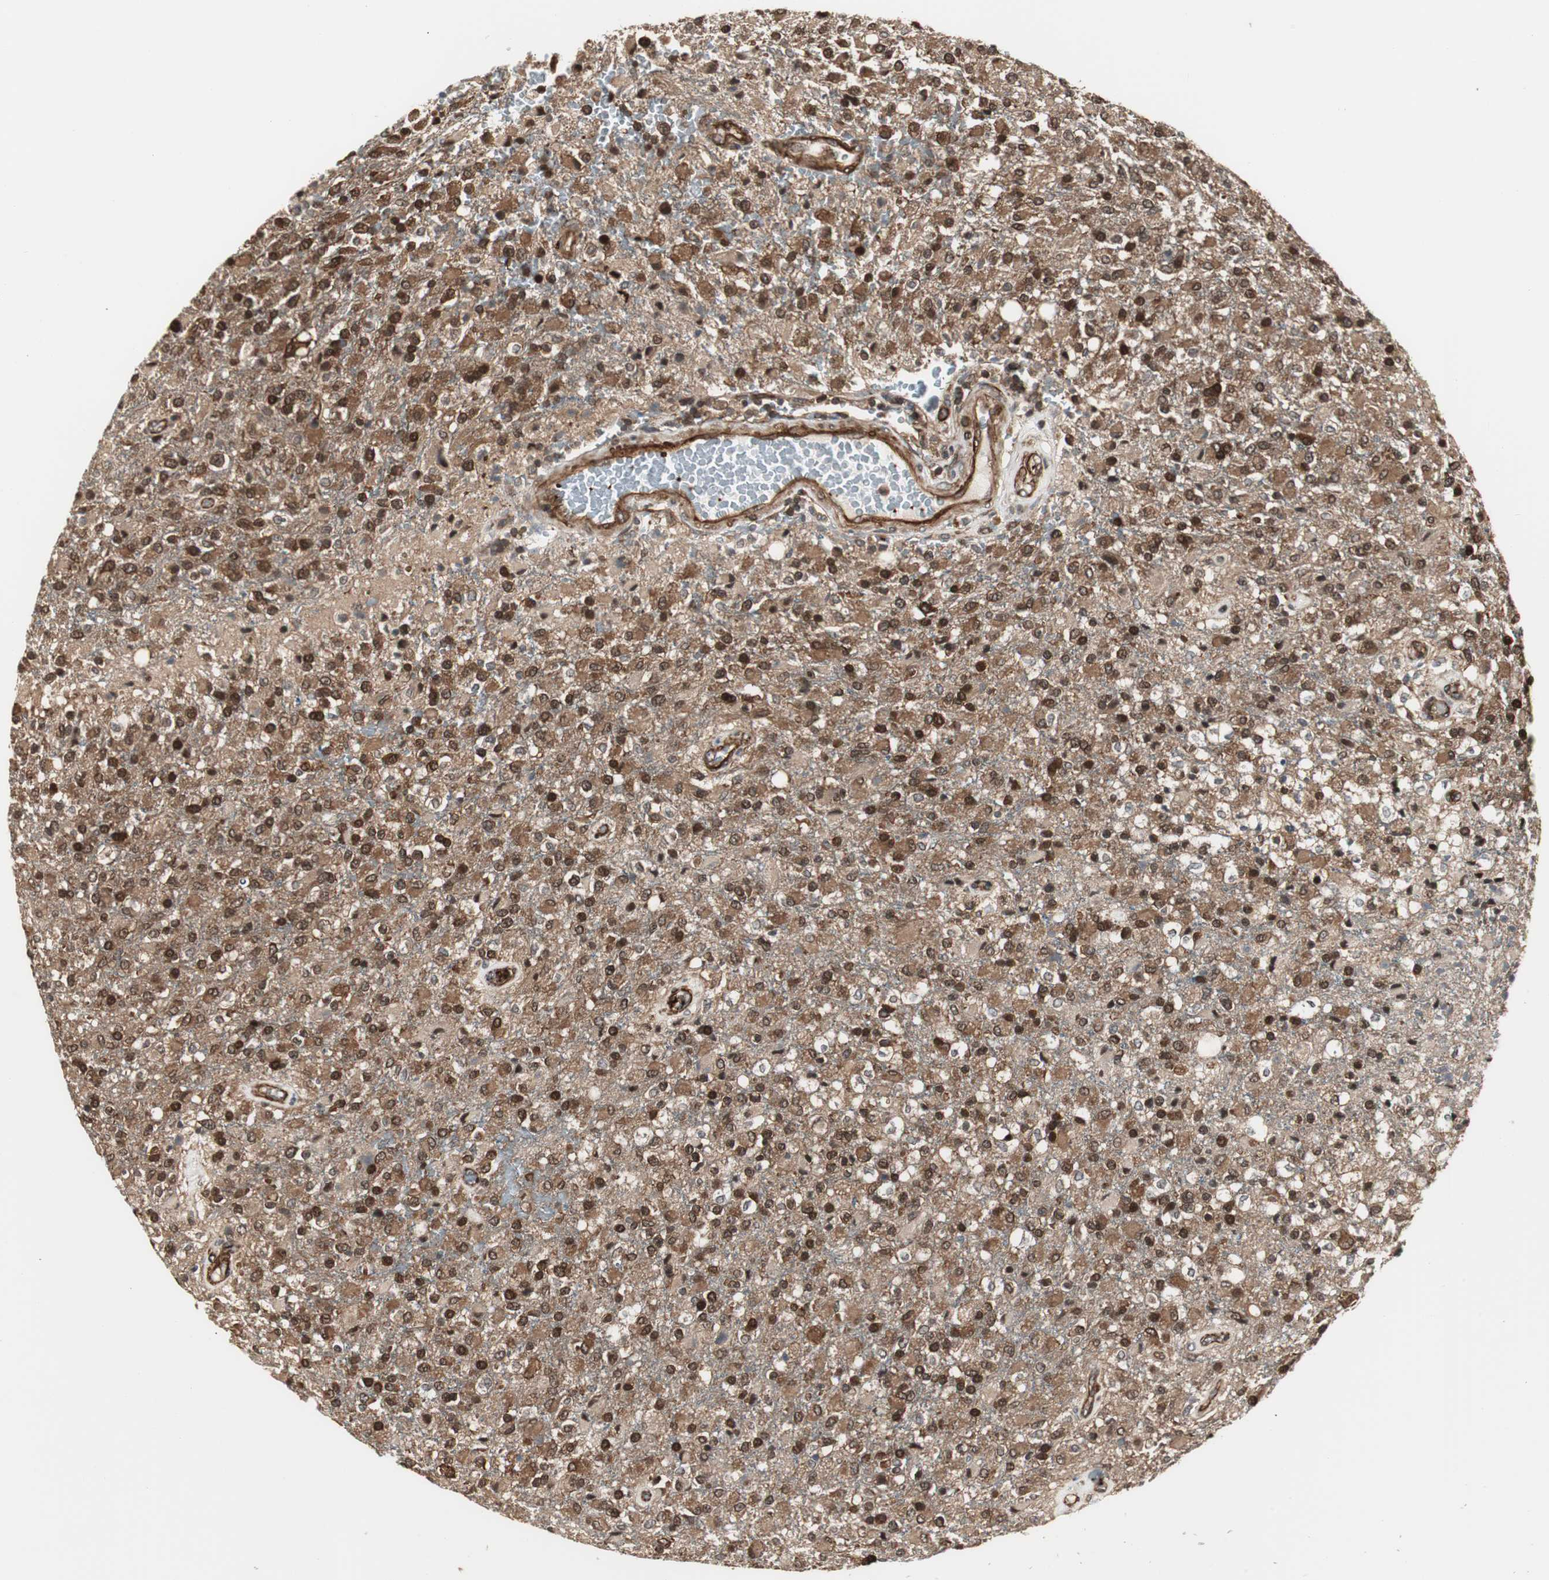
{"staining": {"intensity": "strong", "quantity": ">75%", "location": "cytoplasmic/membranous,nuclear"}, "tissue": "glioma", "cell_type": "Tumor cells", "image_type": "cancer", "snomed": [{"axis": "morphology", "description": "Glioma, malignant, High grade"}, {"axis": "topography", "description": "Brain"}], "caption": "A photomicrograph of human glioma stained for a protein displays strong cytoplasmic/membranous and nuclear brown staining in tumor cells.", "gene": "PTPN11", "patient": {"sex": "male", "age": 71}}